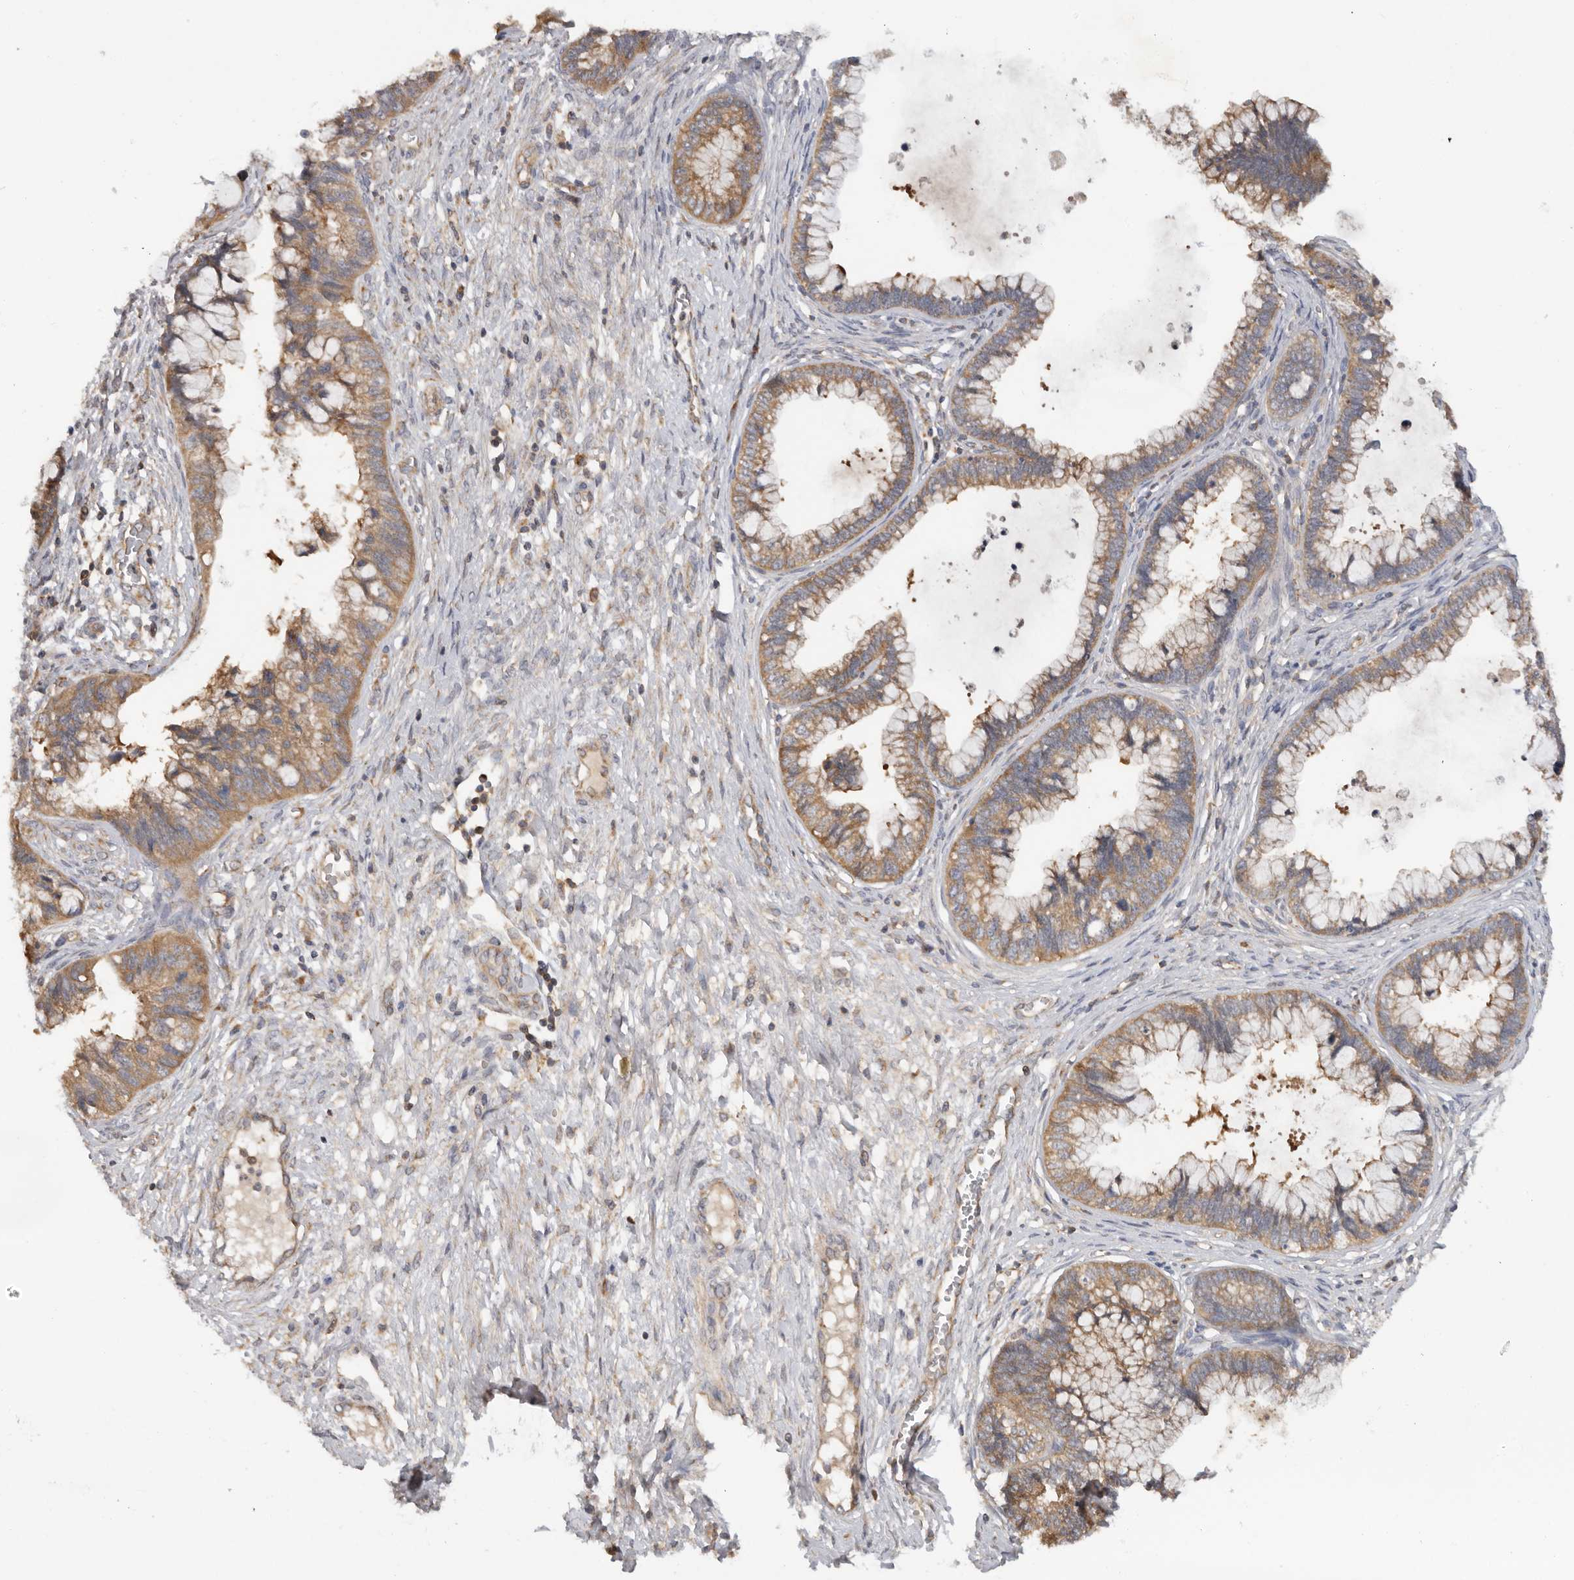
{"staining": {"intensity": "moderate", "quantity": ">75%", "location": "cytoplasmic/membranous"}, "tissue": "cervical cancer", "cell_type": "Tumor cells", "image_type": "cancer", "snomed": [{"axis": "morphology", "description": "Adenocarcinoma, NOS"}, {"axis": "topography", "description": "Cervix"}], "caption": "The histopathology image exhibits staining of adenocarcinoma (cervical), revealing moderate cytoplasmic/membranous protein staining (brown color) within tumor cells.", "gene": "PPP1R42", "patient": {"sex": "female", "age": 44}}